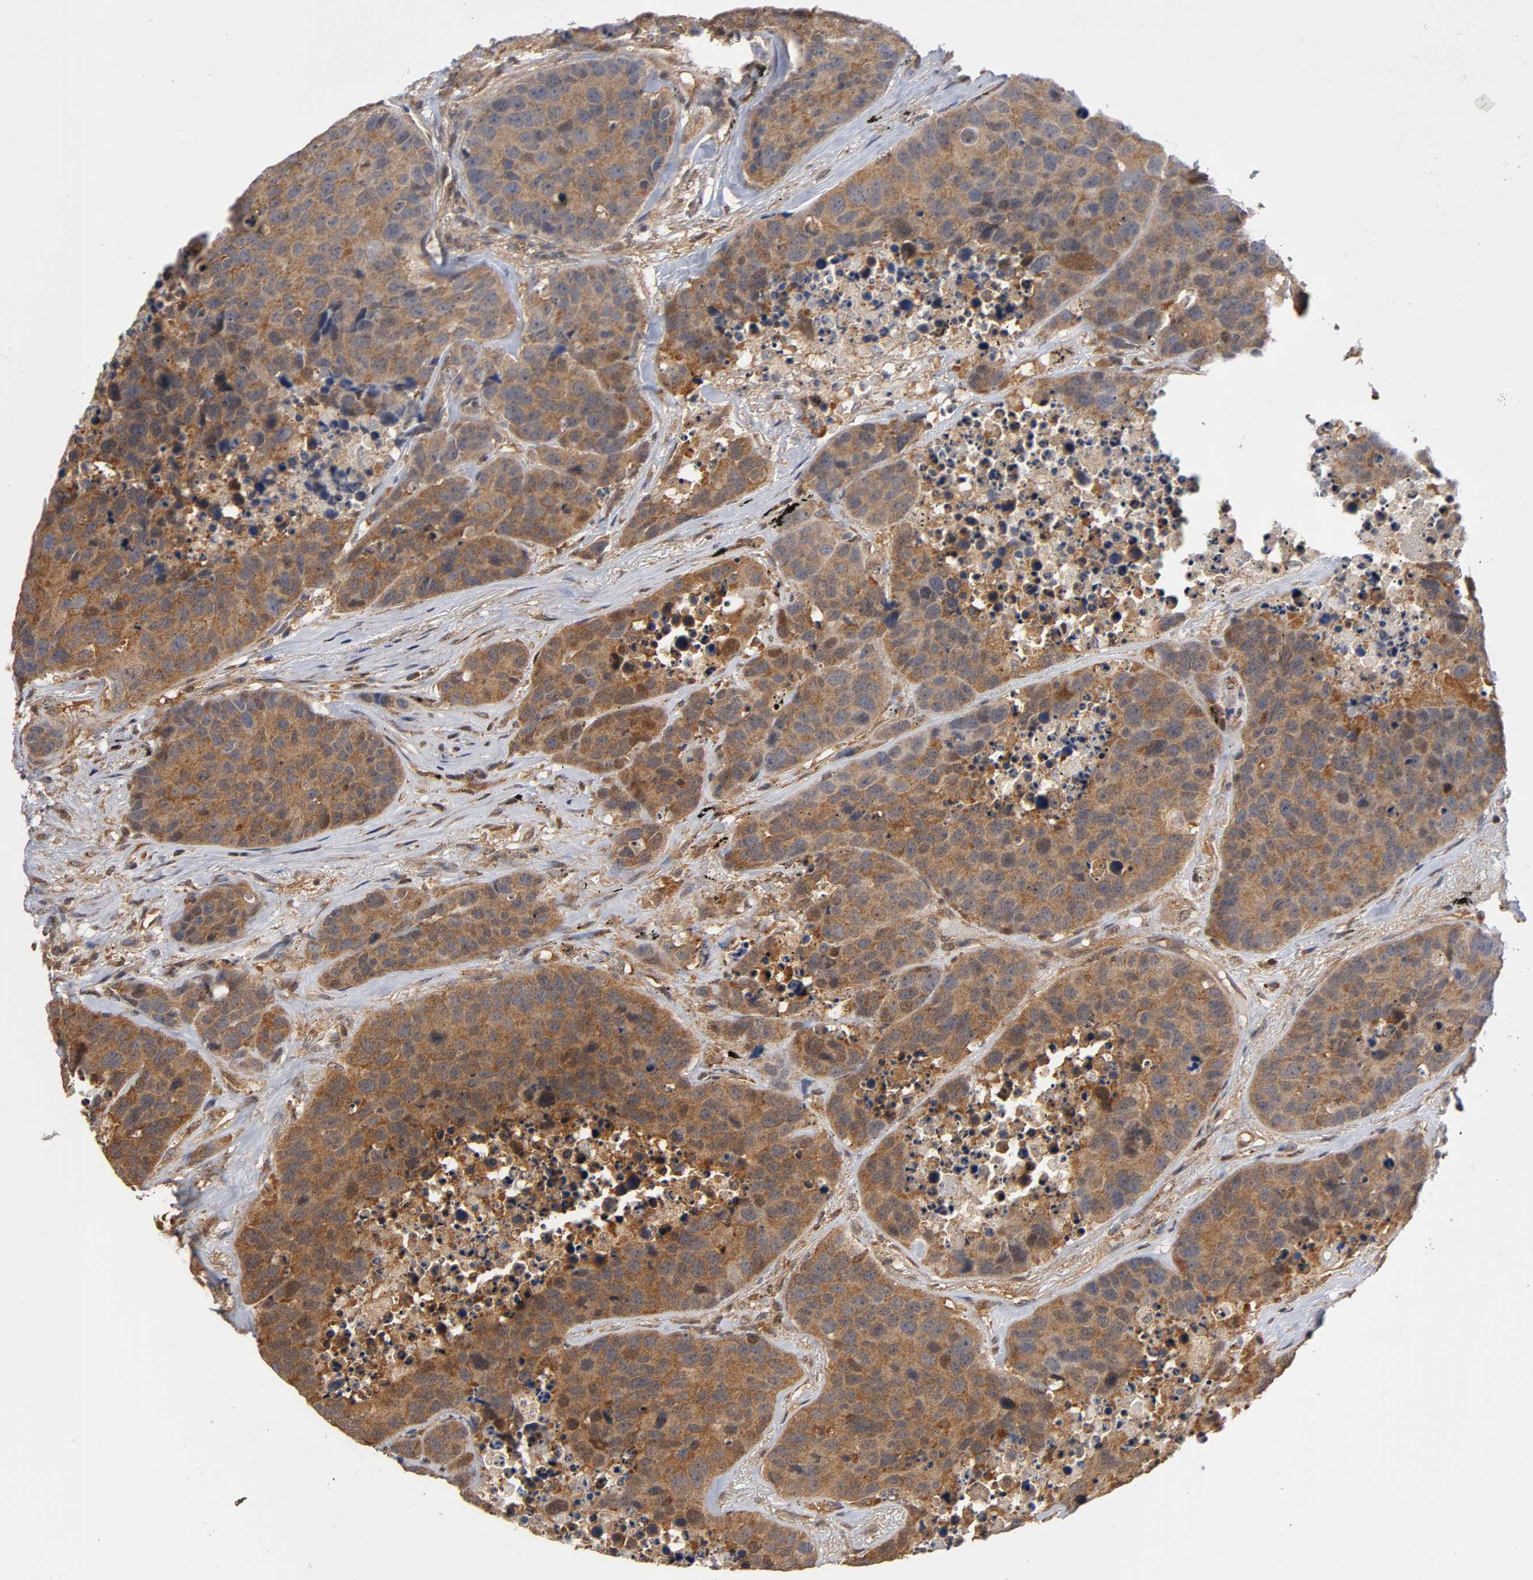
{"staining": {"intensity": "moderate", "quantity": ">75%", "location": "cytoplasmic/membranous"}, "tissue": "carcinoid", "cell_type": "Tumor cells", "image_type": "cancer", "snomed": [{"axis": "morphology", "description": "Carcinoid, malignant, NOS"}, {"axis": "topography", "description": "Lung"}], "caption": "Immunohistochemistry (IHC) image of neoplastic tissue: carcinoid (malignant) stained using immunohistochemistry (IHC) shows medium levels of moderate protein expression localized specifically in the cytoplasmic/membranous of tumor cells, appearing as a cytoplasmic/membranous brown color.", "gene": "PAFAH1B1", "patient": {"sex": "male", "age": 60}}